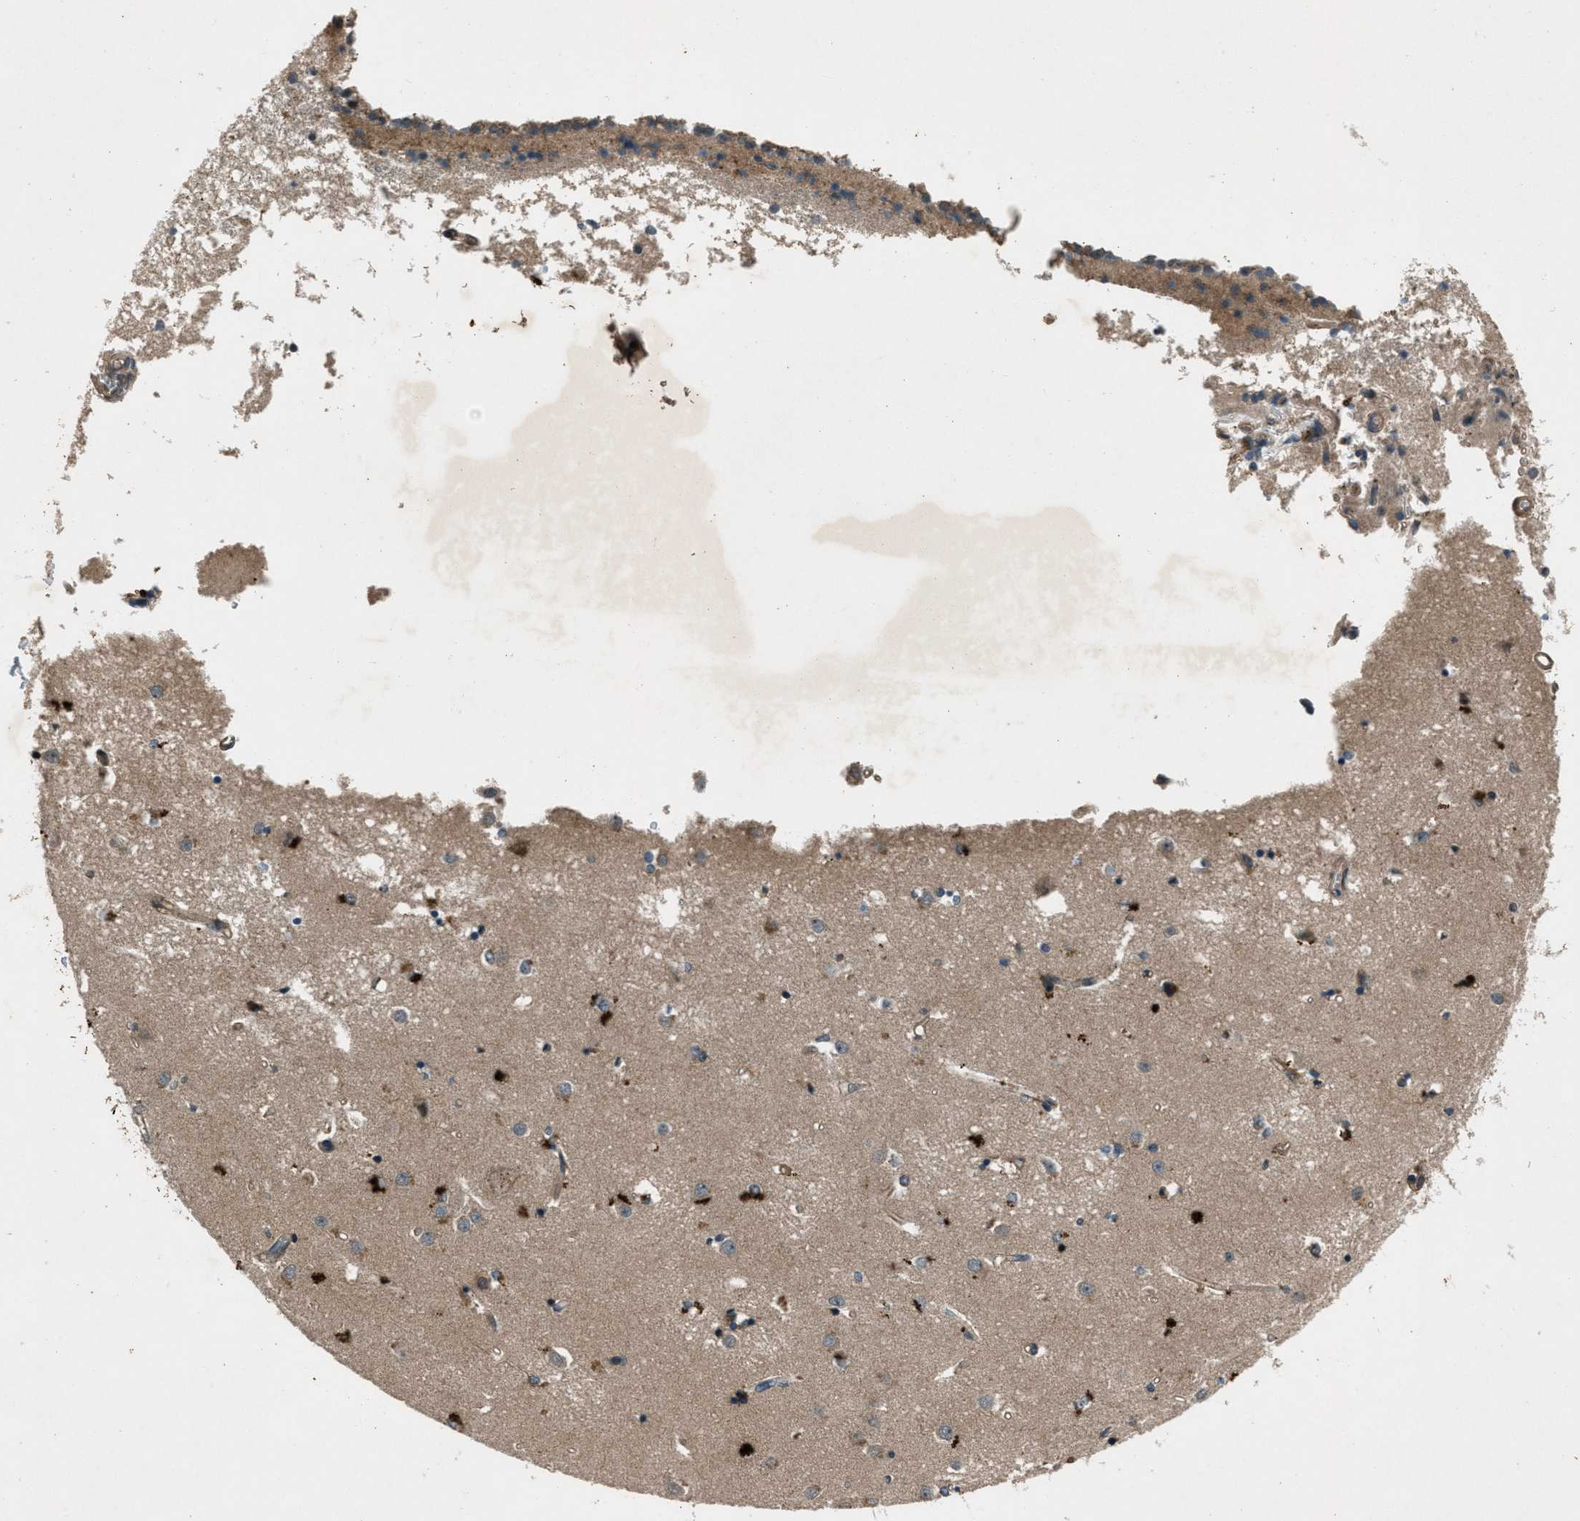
{"staining": {"intensity": "moderate", "quantity": "<25%", "location": "cytoplasmic/membranous"}, "tissue": "caudate", "cell_type": "Glial cells", "image_type": "normal", "snomed": [{"axis": "morphology", "description": "Normal tissue, NOS"}, {"axis": "topography", "description": "Lateral ventricle wall"}], "caption": "Protein staining displays moderate cytoplasmic/membranous staining in approximately <25% of glial cells in benign caudate.", "gene": "EPSTI1", "patient": {"sex": "male", "age": 45}}